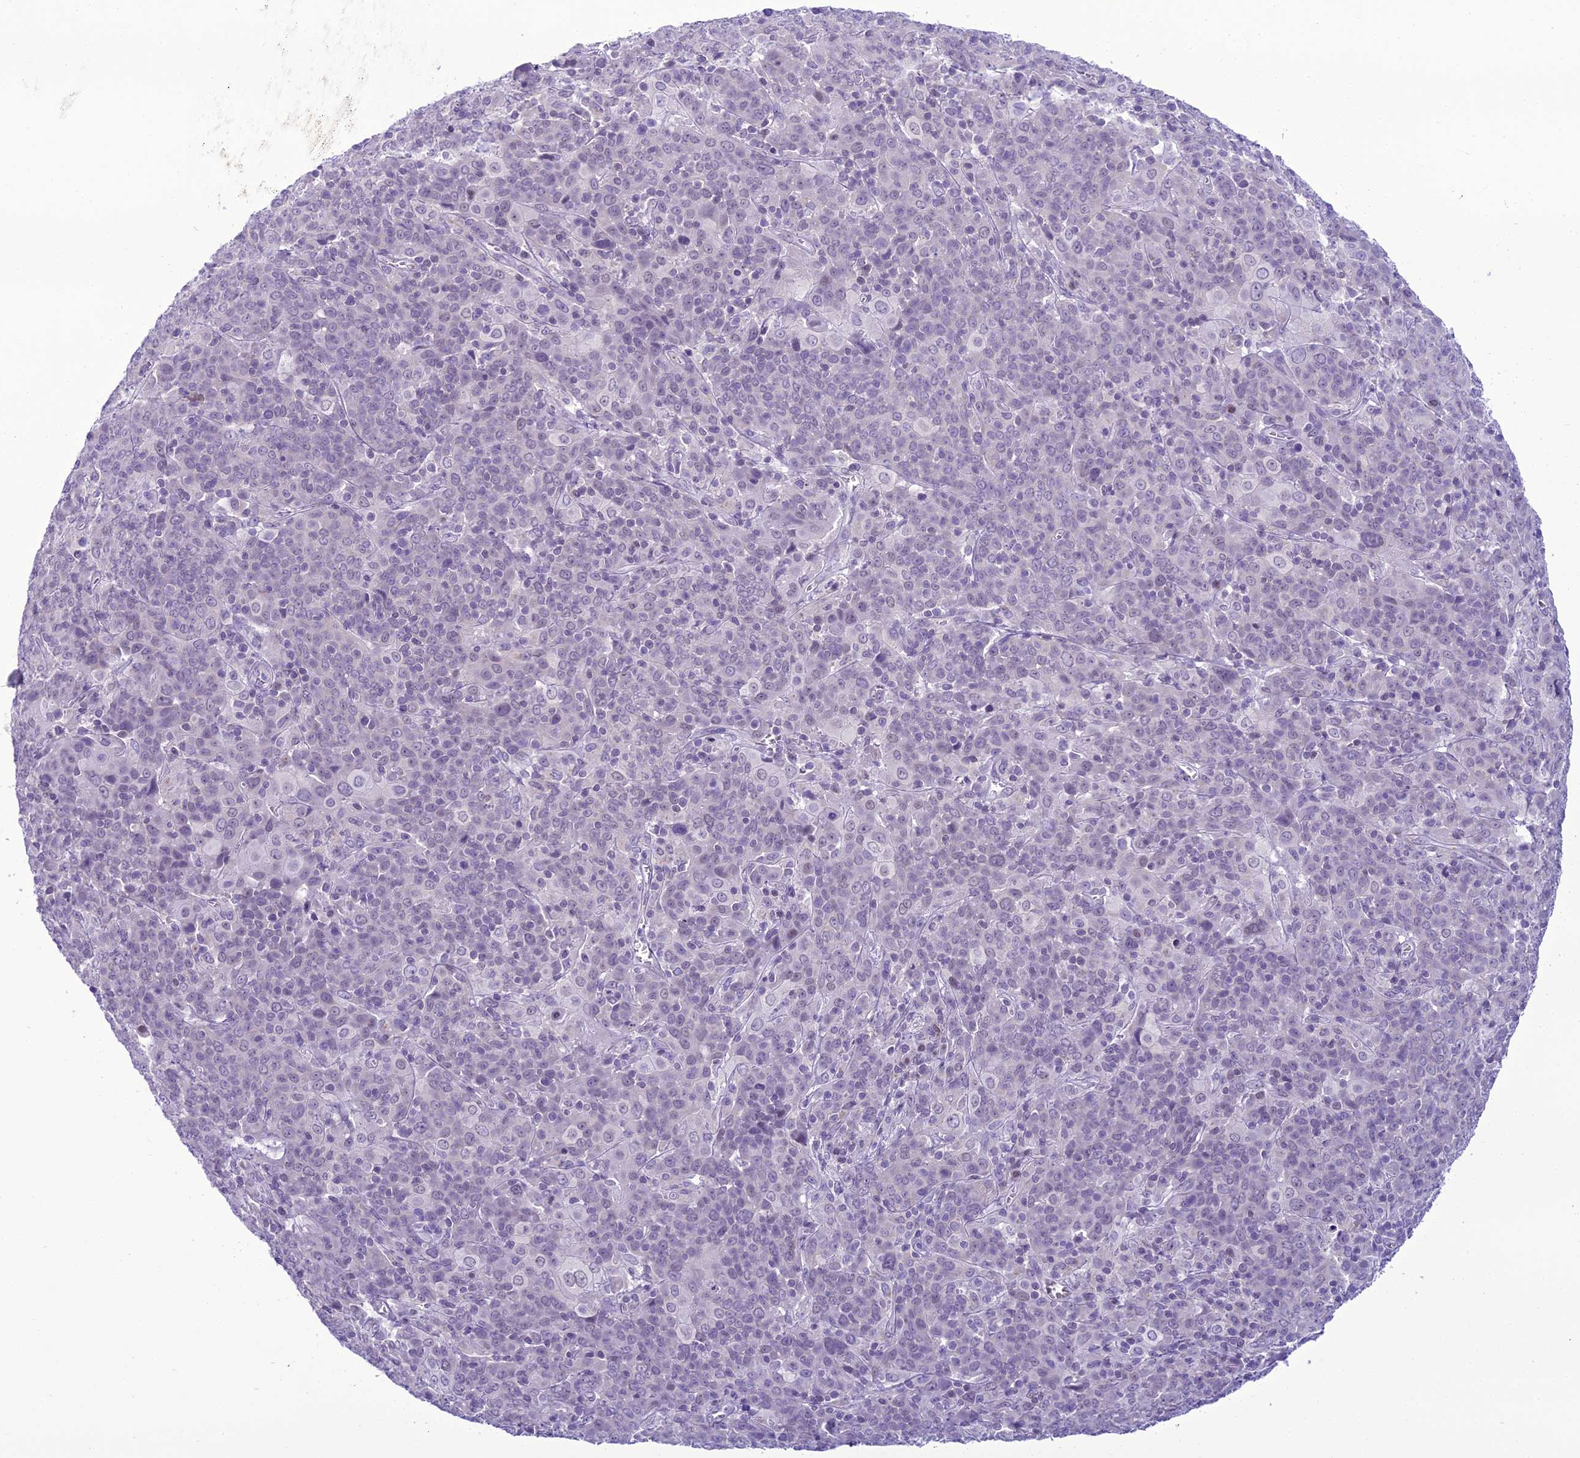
{"staining": {"intensity": "negative", "quantity": "none", "location": "none"}, "tissue": "cervical cancer", "cell_type": "Tumor cells", "image_type": "cancer", "snomed": [{"axis": "morphology", "description": "Squamous cell carcinoma, NOS"}, {"axis": "topography", "description": "Cervix"}], "caption": "The IHC image has no significant expression in tumor cells of cervical squamous cell carcinoma tissue.", "gene": "B9D2", "patient": {"sex": "female", "age": 67}}